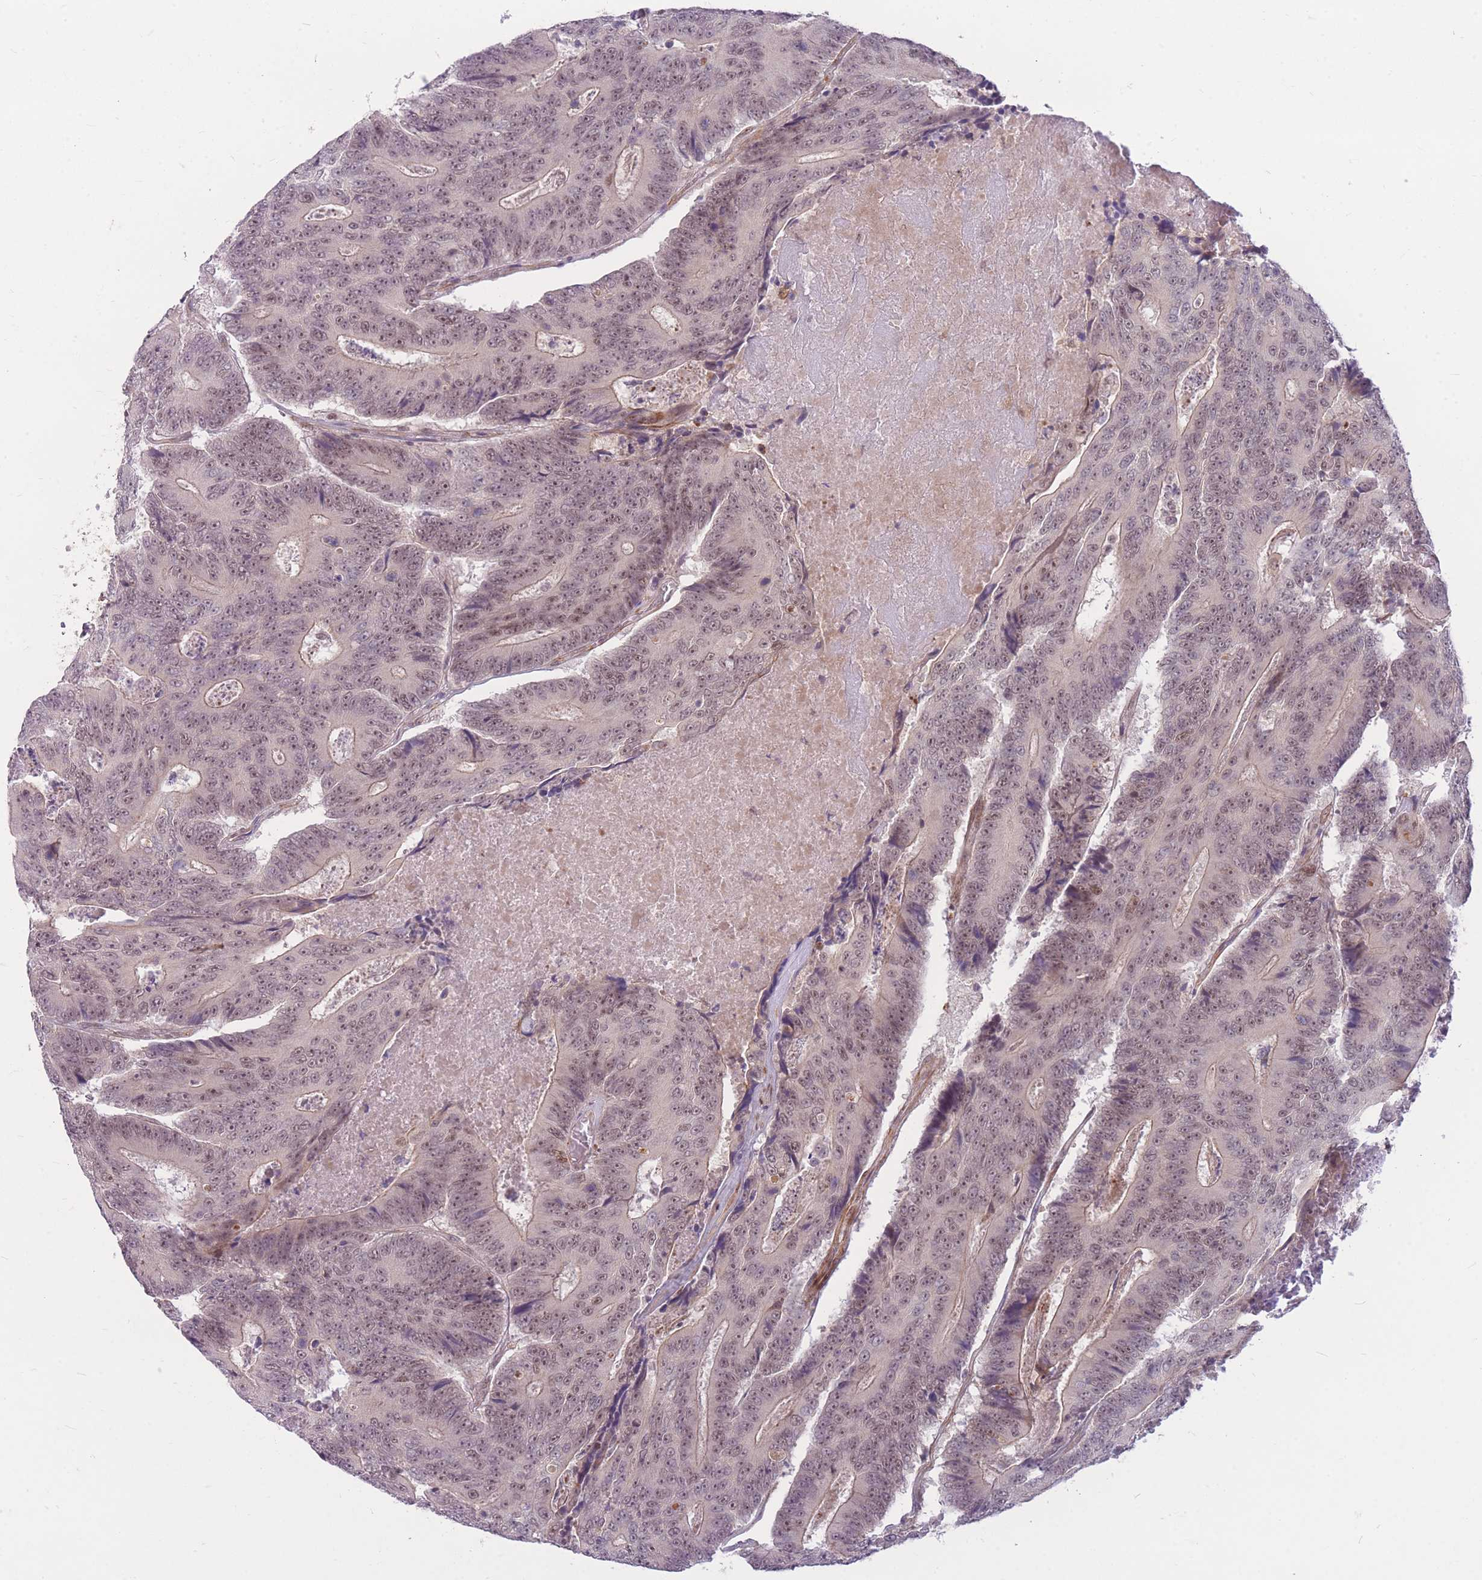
{"staining": {"intensity": "weak", "quantity": "25%-75%", "location": "cytoplasmic/membranous,nuclear"}, "tissue": "colorectal cancer", "cell_type": "Tumor cells", "image_type": "cancer", "snomed": [{"axis": "morphology", "description": "Adenocarcinoma, NOS"}, {"axis": "topography", "description": "Colon"}], "caption": "Immunohistochemical staining of adenocarcinoma (colorectal) exhibits low levels of weak cytoplasmic/membranous and nuclear protein expression in about 25%-75% of tumor cells.", "gene": "ERCC2", "patient": {"sex": "male", "age": 83}}